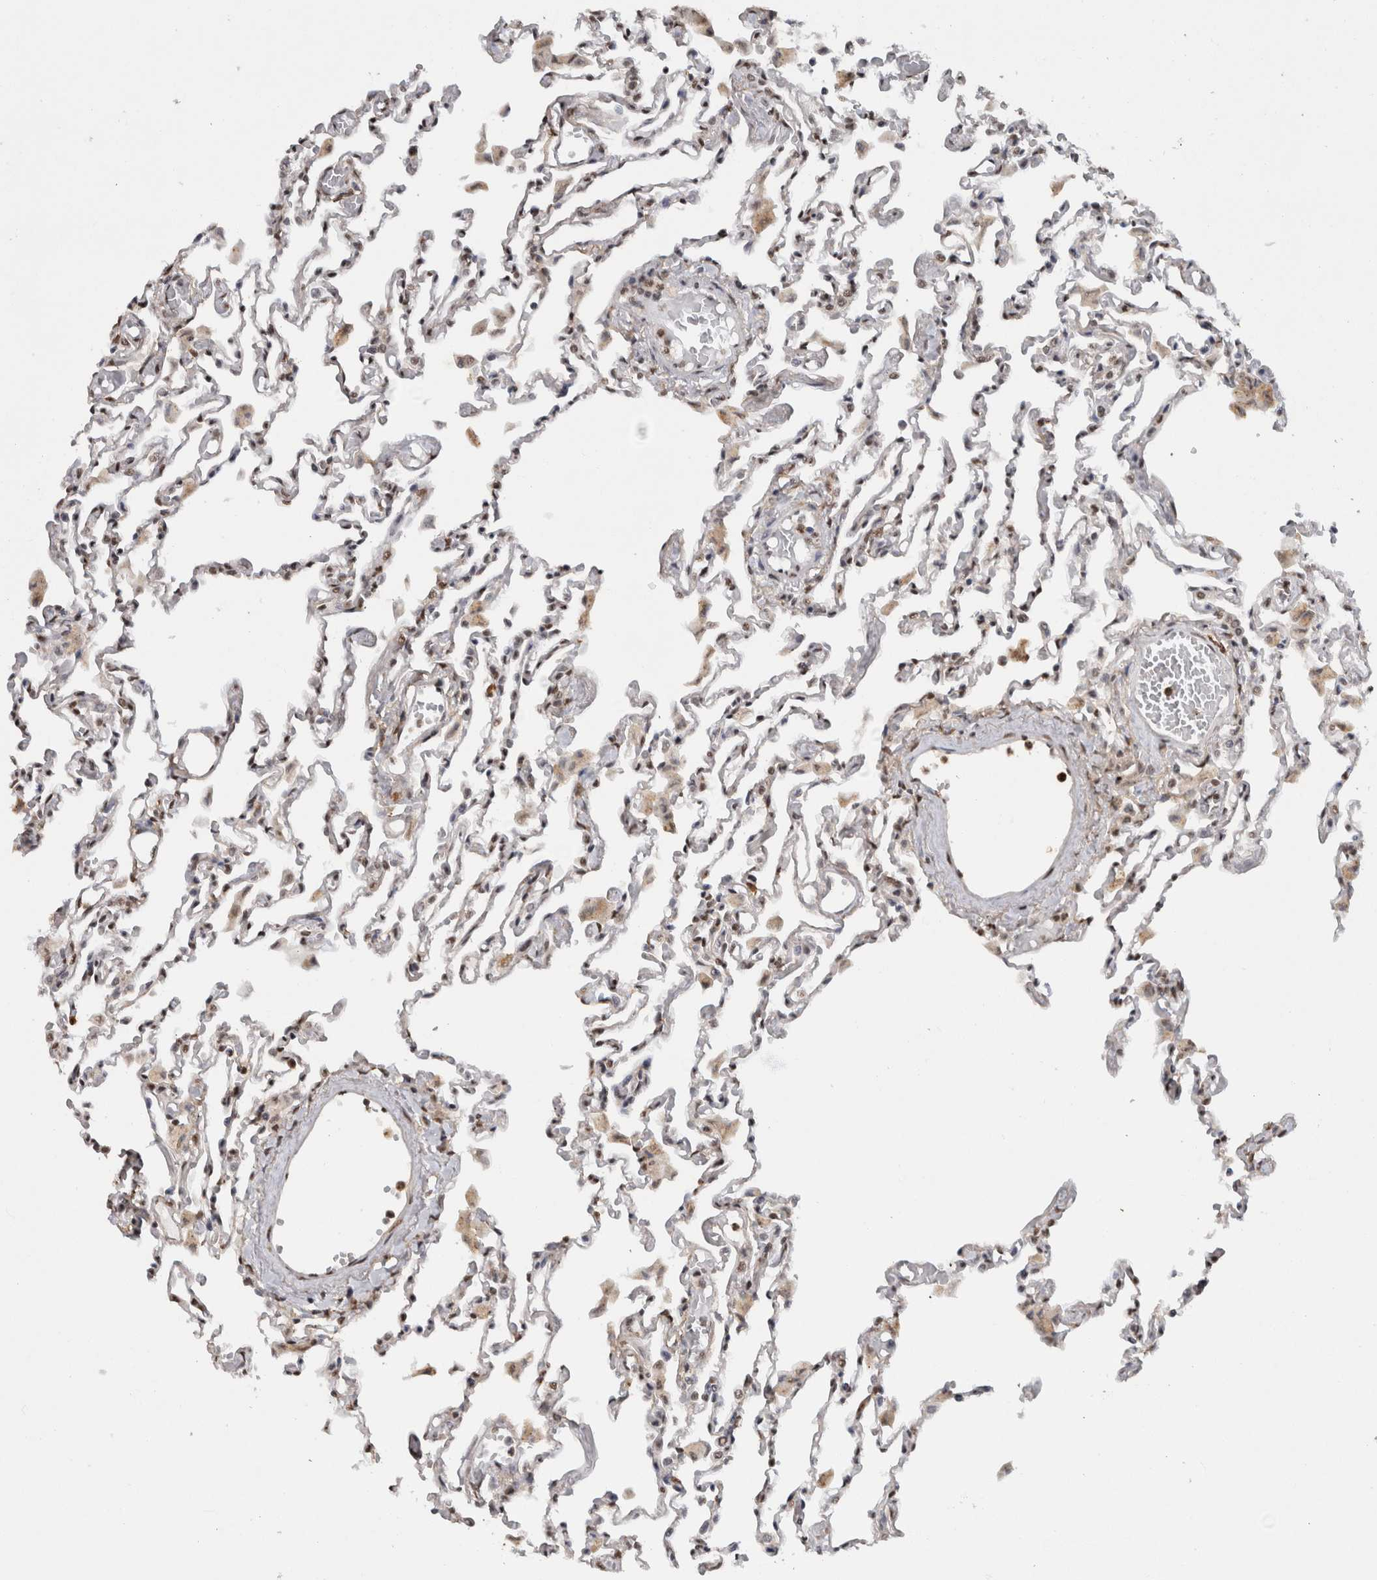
{"staining": {"intensity": "weak", "quantity": ">75%", "location": "nuclear"}, "tissue": "lung", "cell_type": "Alveolar cells", "image_type": "normal", "snomed": [{"axis": "morphology", "description": "Normal tissue, NOS"}, {"axis": "topography", "description": "Bronchus"}, {"axis": "topography", "description": "Lung"}], "caption": "Weak nuclear staining for a protein is appreciated in approximately >75% of alveolar cells of normal lung using immunohistochemistry (IHC).", "gene": "RPS6KA2", "patient": {"sex": "female", "age": 49}}